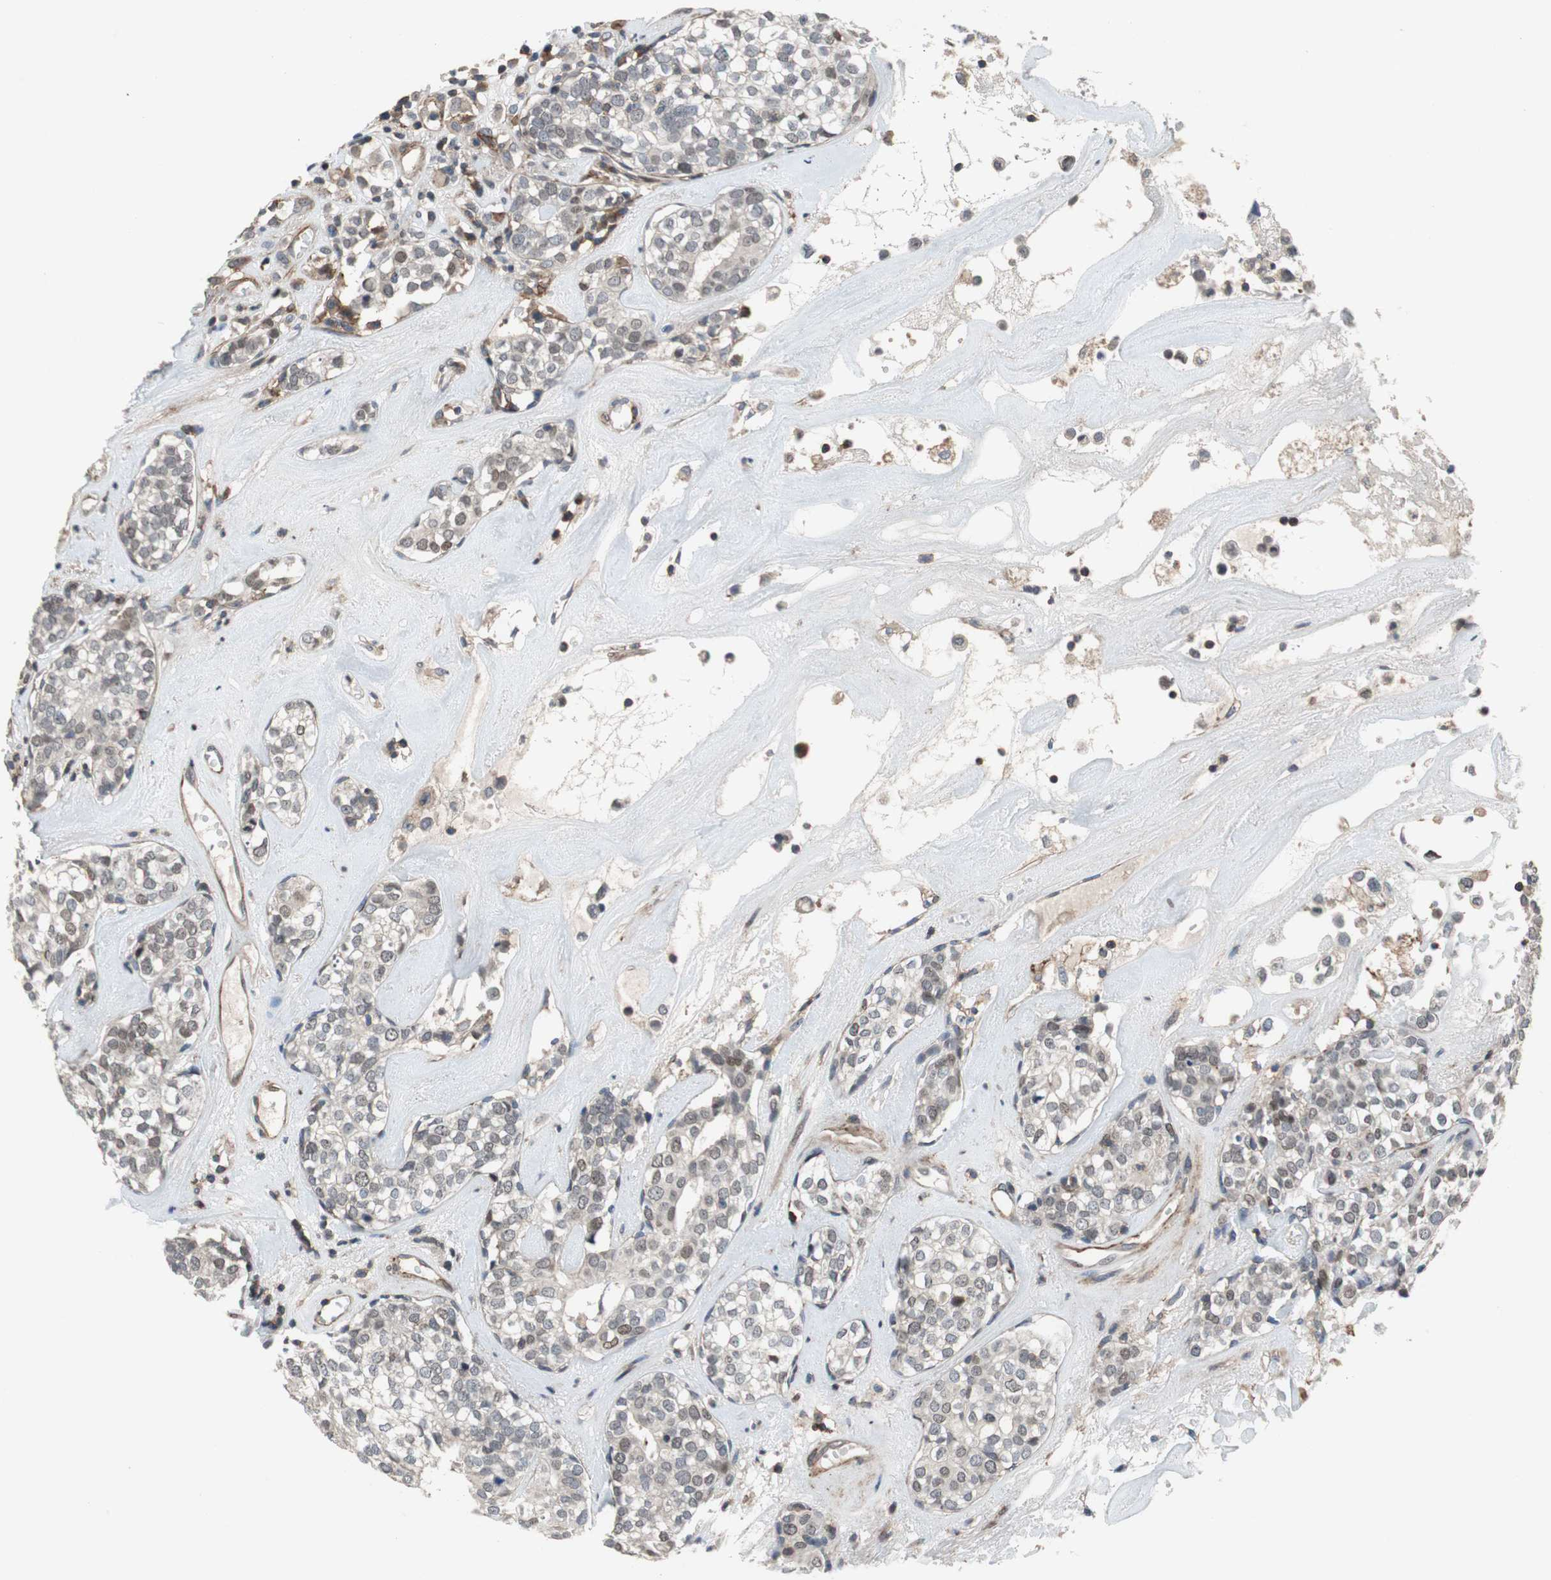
{"staining": {"intensity": "moderate", "quantity": "<25%", "location": "nuclear"}, "tissue": "head and neck cancer", "cell_type": "Tumor cells", "image_type": "cancer", "snomed": [{"axis": "morphology", "description": "Adenocarcinoma, NOS"}, {"axis": "topography", "description": "Salivary gland"}, {"axis": "topography", "description": "Head-Neck"}], "caption": "Tumor cells reveal moderate nuclear expression in about <25% of cells in head and neck cancer.", "gene": "GRHL1", "patient": {"sex": "female", "age": 65}}